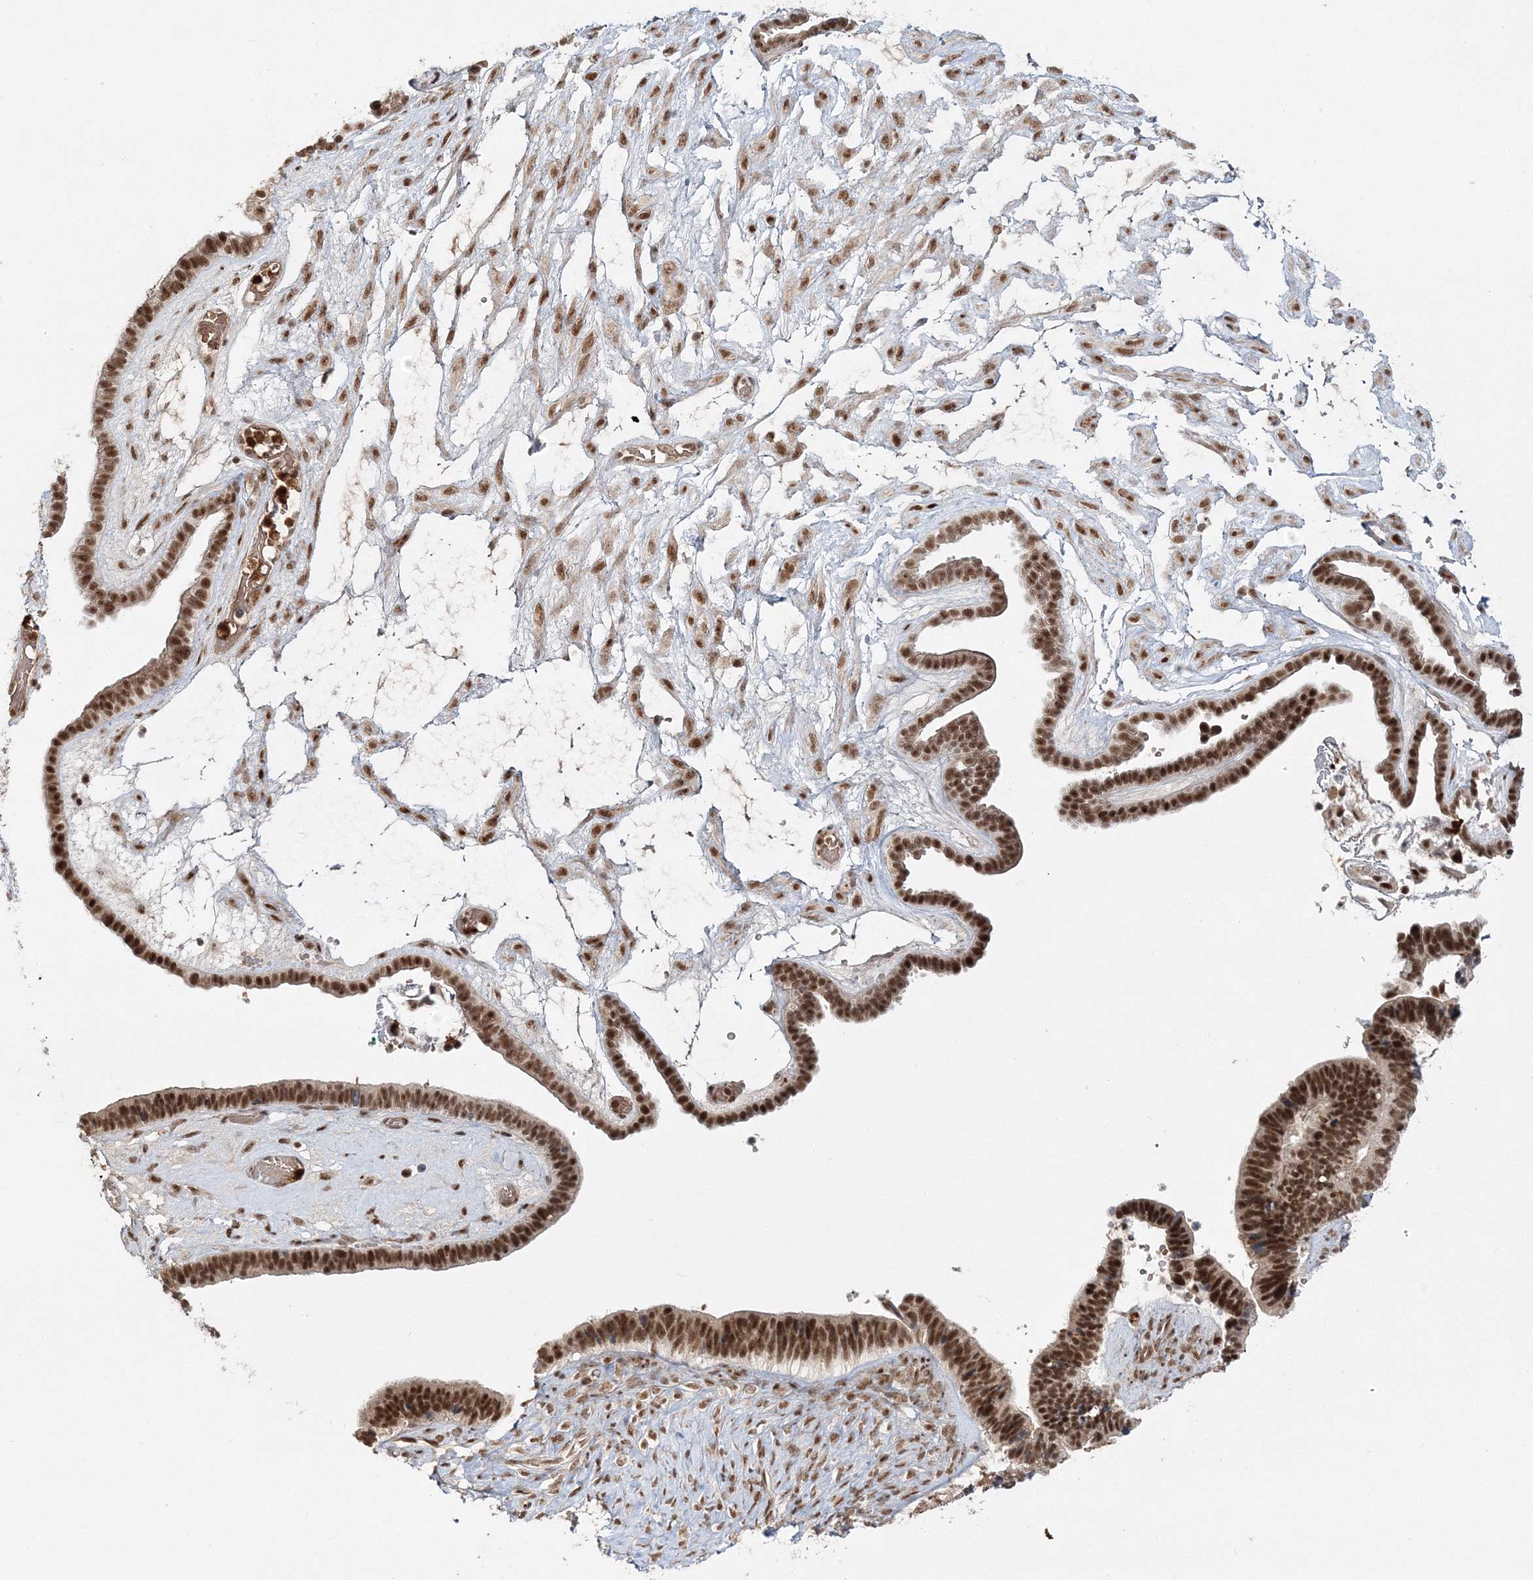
{"staining": {"intensity": "strong", "quantity": ">75%", "location": "nuclear"}, "tissue": "ovarian cancer", "cell_type": "Tumor cells", "image_type": "cancer", "snomed": [{"axis": "morphology", "description": "Cystadenocarcinoma, serous, NOS"}, {"axis": "topography", "description": "Ovary"}], "caption": "This image reveals ovarian serous cystadenocarcinoma stained with IHC to label a protein in brown. The nuclear of tumor cells show strong positivity for the protein. Nuclei are counter-stained blue.", "gene": "QRICH1", "patient": {"sex": "female", "age": 56}}